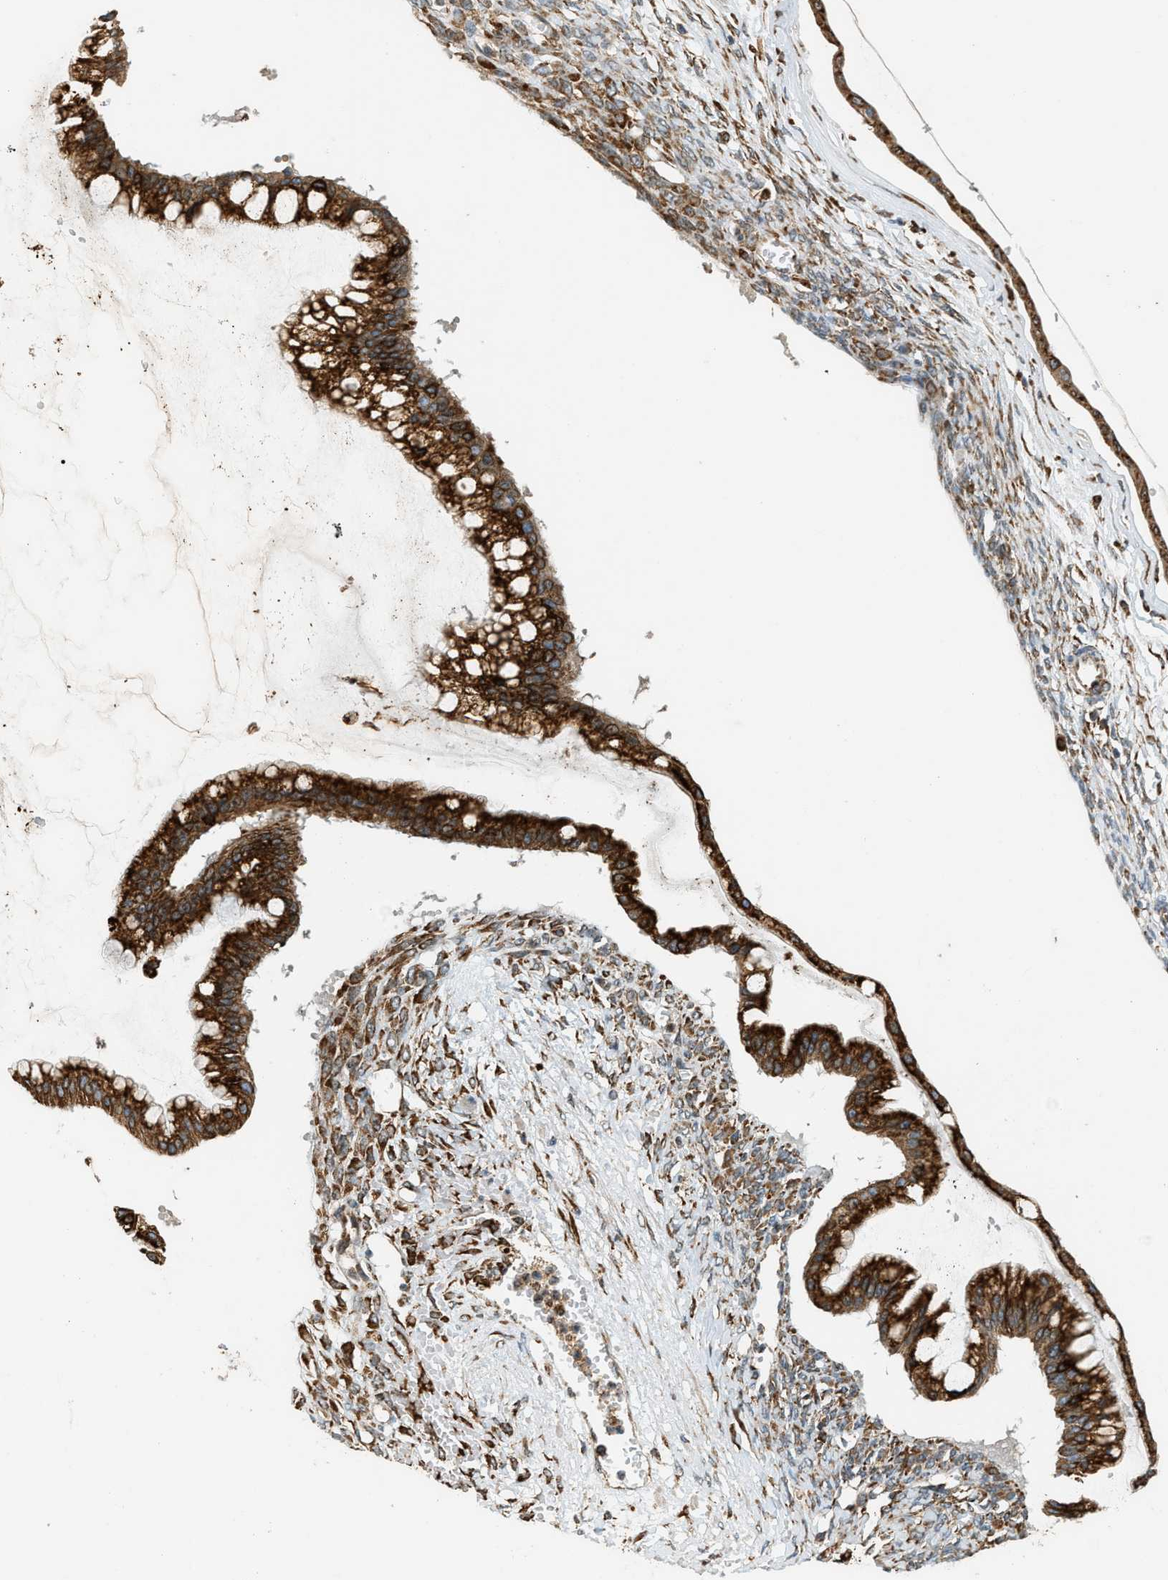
{"staining": {"intensity": "strong", "quantity": ">75%", "location": "cytoplasmic/membranous"}, "tissue": "ovarian cancer", "cell_type": "Tumor cells", "image_type": "cancer", "snomed": [{"axis": "morphology", "description": "Cystadenocarcinoma, mucinous, NOS"}, {"axis": "topography", "description": "Ovary"}], "caption": "The image demonstrates immunohistochemical staining of ovarian mucinous cystadenocarcinoma. There is strong cytoplasmic/membranous positivity is appreciated in about >75% of tumor cells.", "gene": "SEMA4D", "patient": {"sex": "female", "age": 73}}